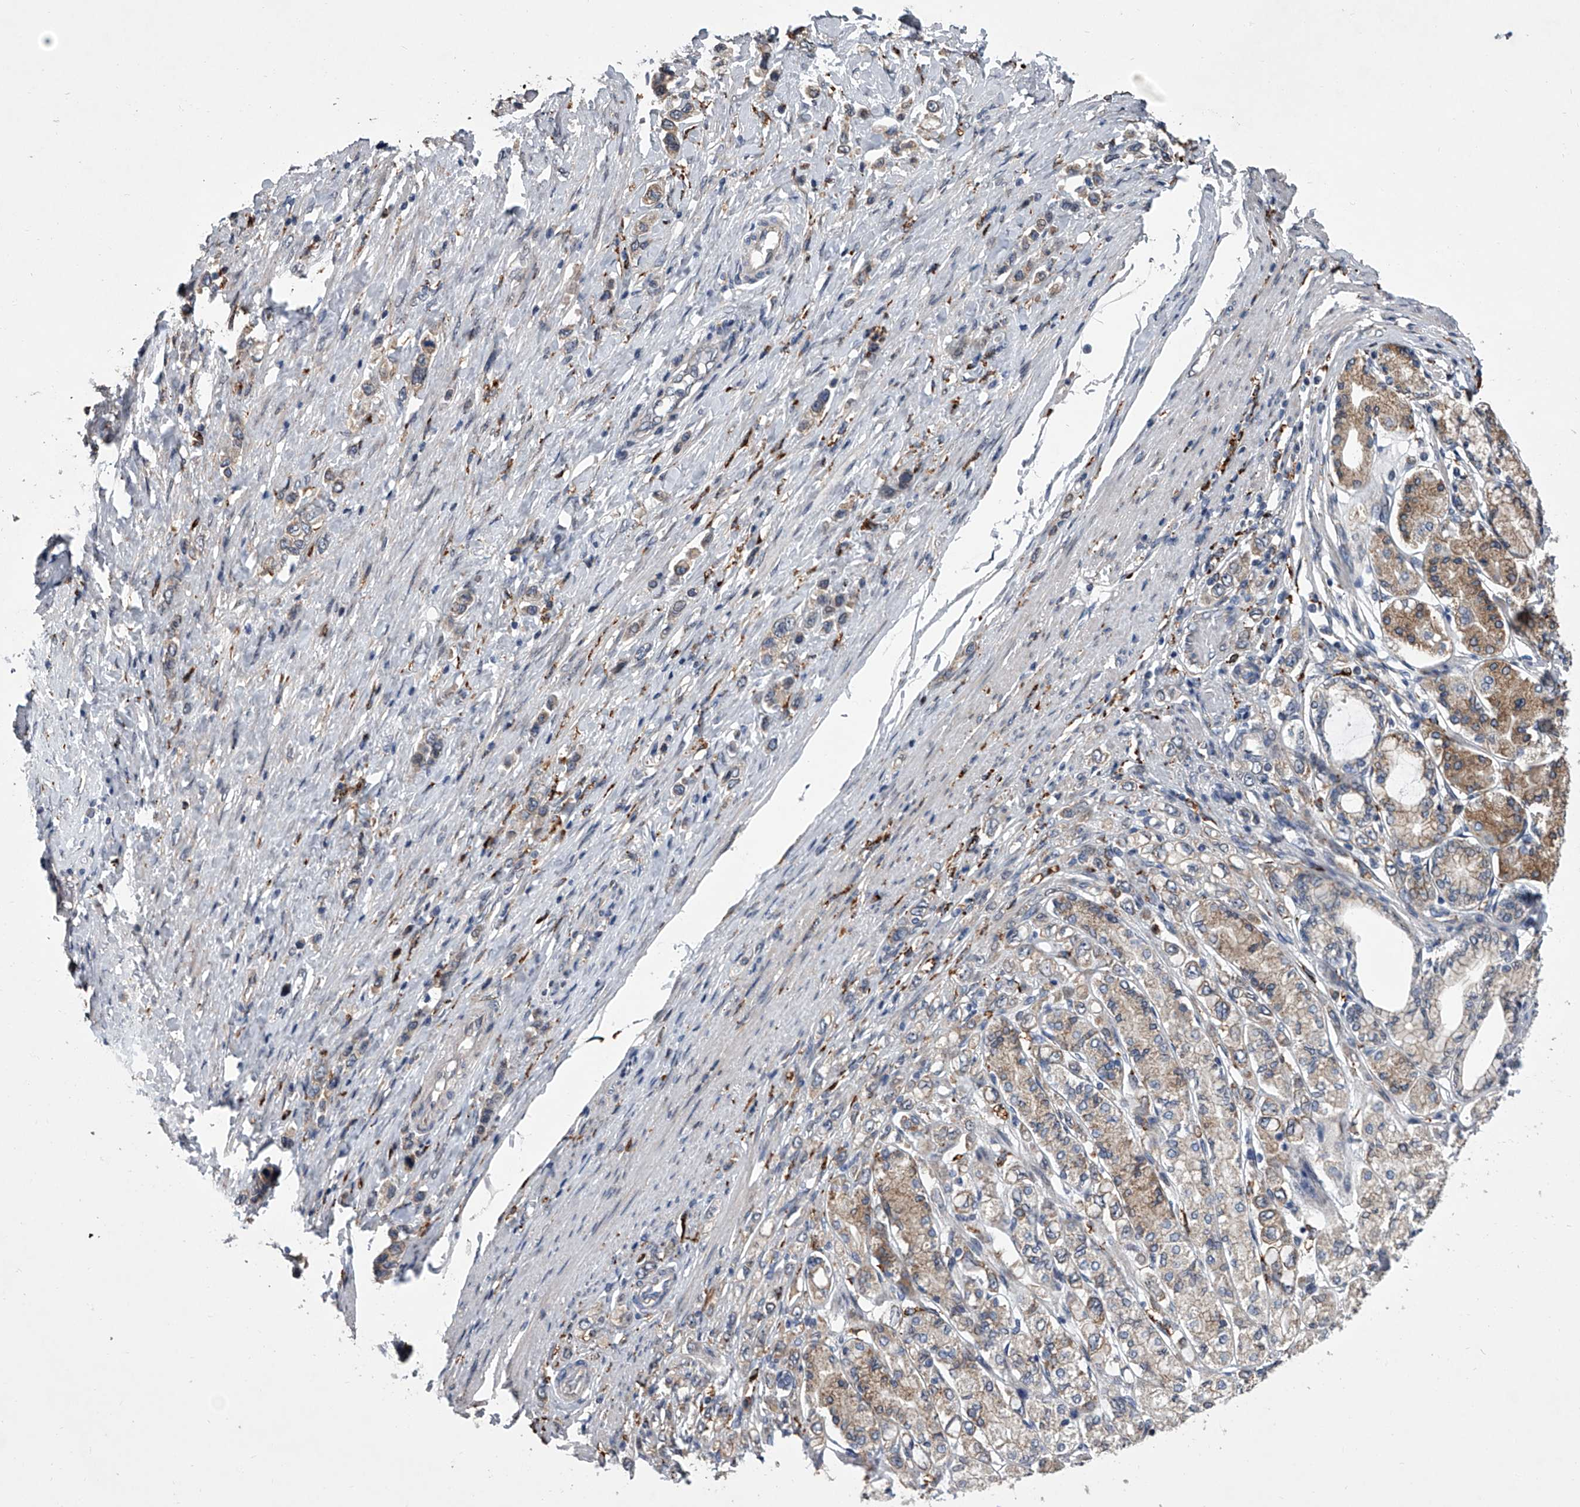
{"staining": {"intensity": "weak", "quantity": "25%-75%", "location": "cytoplasmic/membranous"}, "tissue": "stomach cancer", "cell_type": "Tumor cells", "image_type": "cancer", "snomed": [{"axis": "morphology", "description": "Adenocarcinoma, NOS"}, {"axis": "topography", "description": "Stomach"}], "caption": "Immunohistochemical staining of stomach adenocarcinoma reveals low levels of weak cytoplasmic/membranous protein expression in about 25%-75% of tumor cells.", "gene": "TRIM8", "patient": {"sex": "female", "age": 65}}